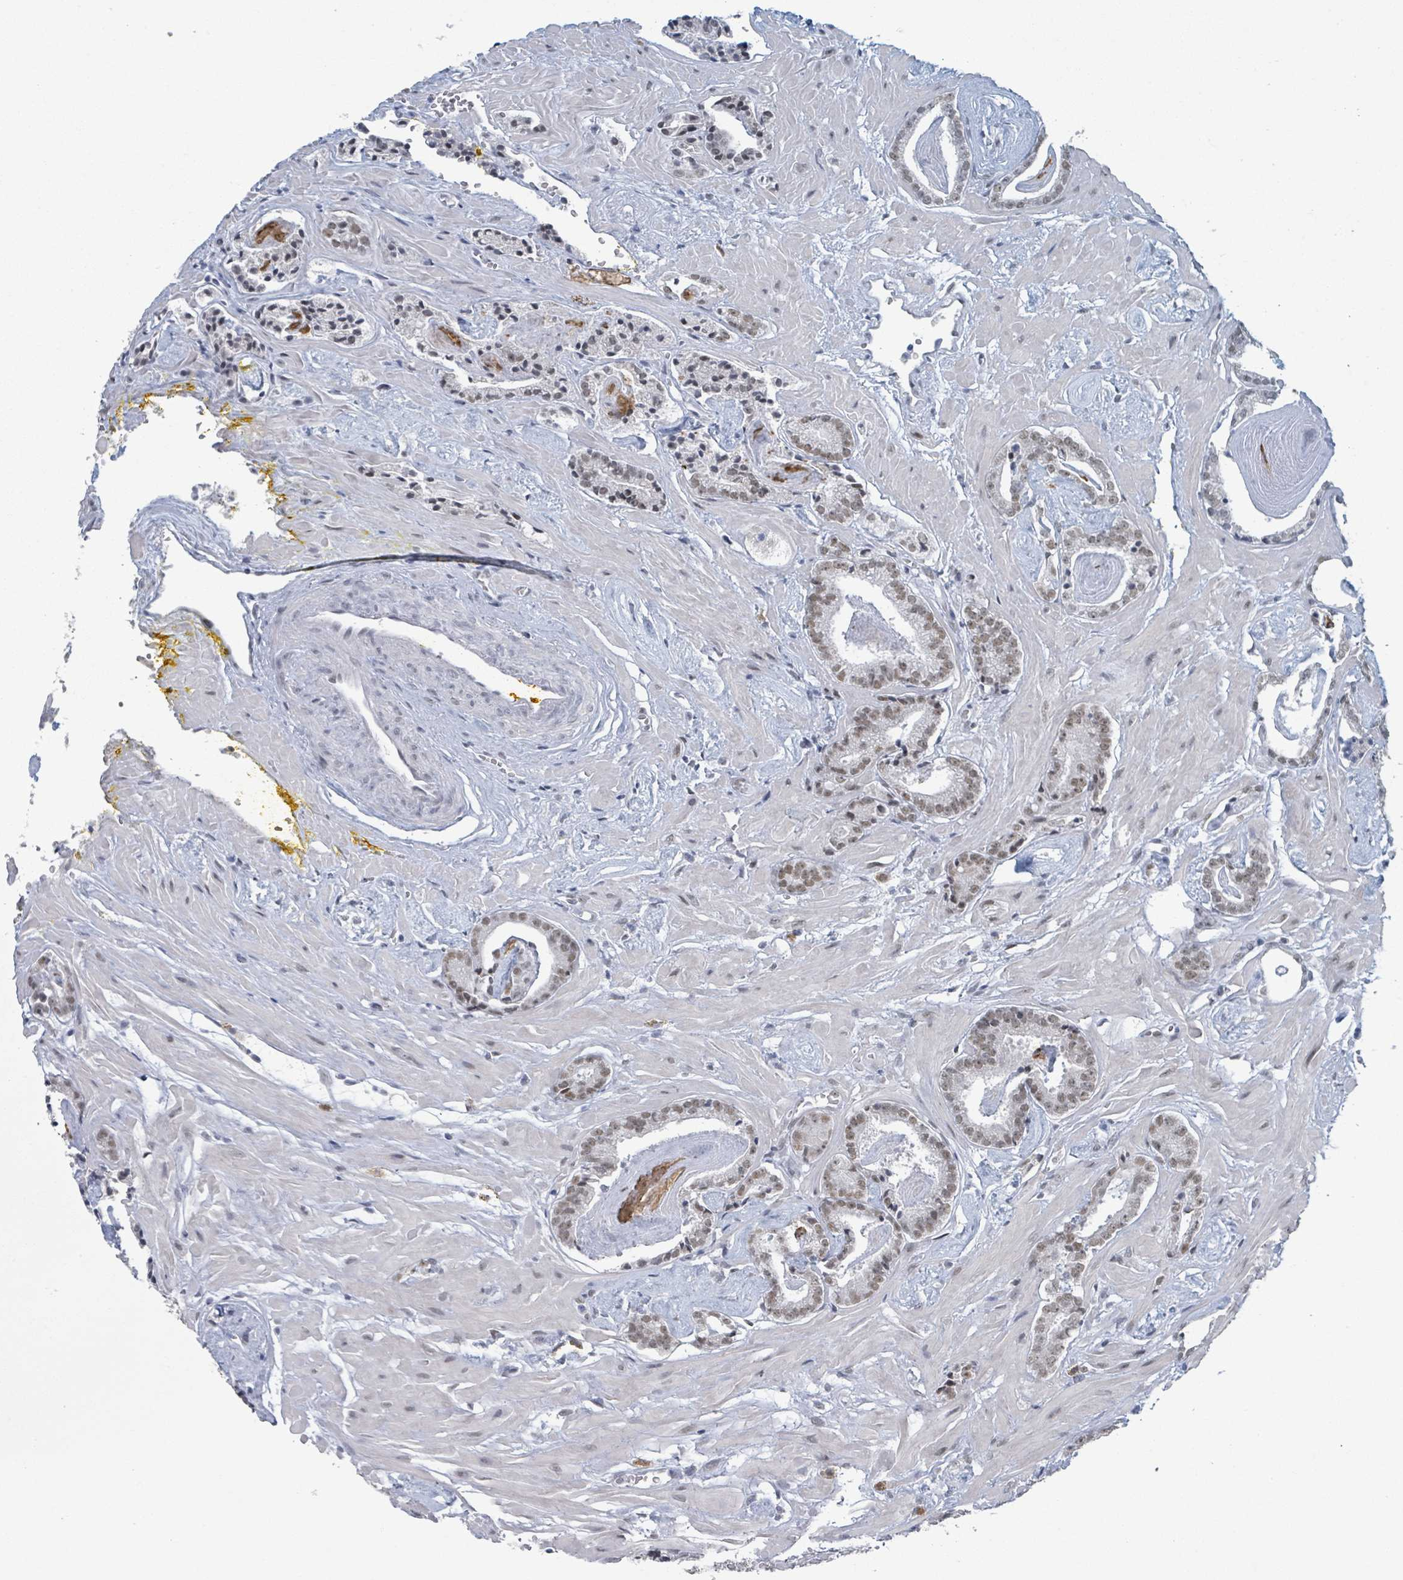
{"staining": {"intensity": "moderate", "quantity": "25%-75%", "location": "nuclear"}, "tissue": "prostate cancer", "cell_type": "Tumor cells", "image_type": "cancer", "snomed": [{"axis": "morphology", "description": "Adenocarcinoma, Low grade"}, {"axis": "topography", "description": "Prostate"}], "caption": "Protein expression analysis of low-grade adenocarcinoma (prostate) shows moderate nuclear positivity in approximately 25%-75% of tumor cells.", "gene": "EHMT2", "patient": {"sex": "male", "age": 60}}